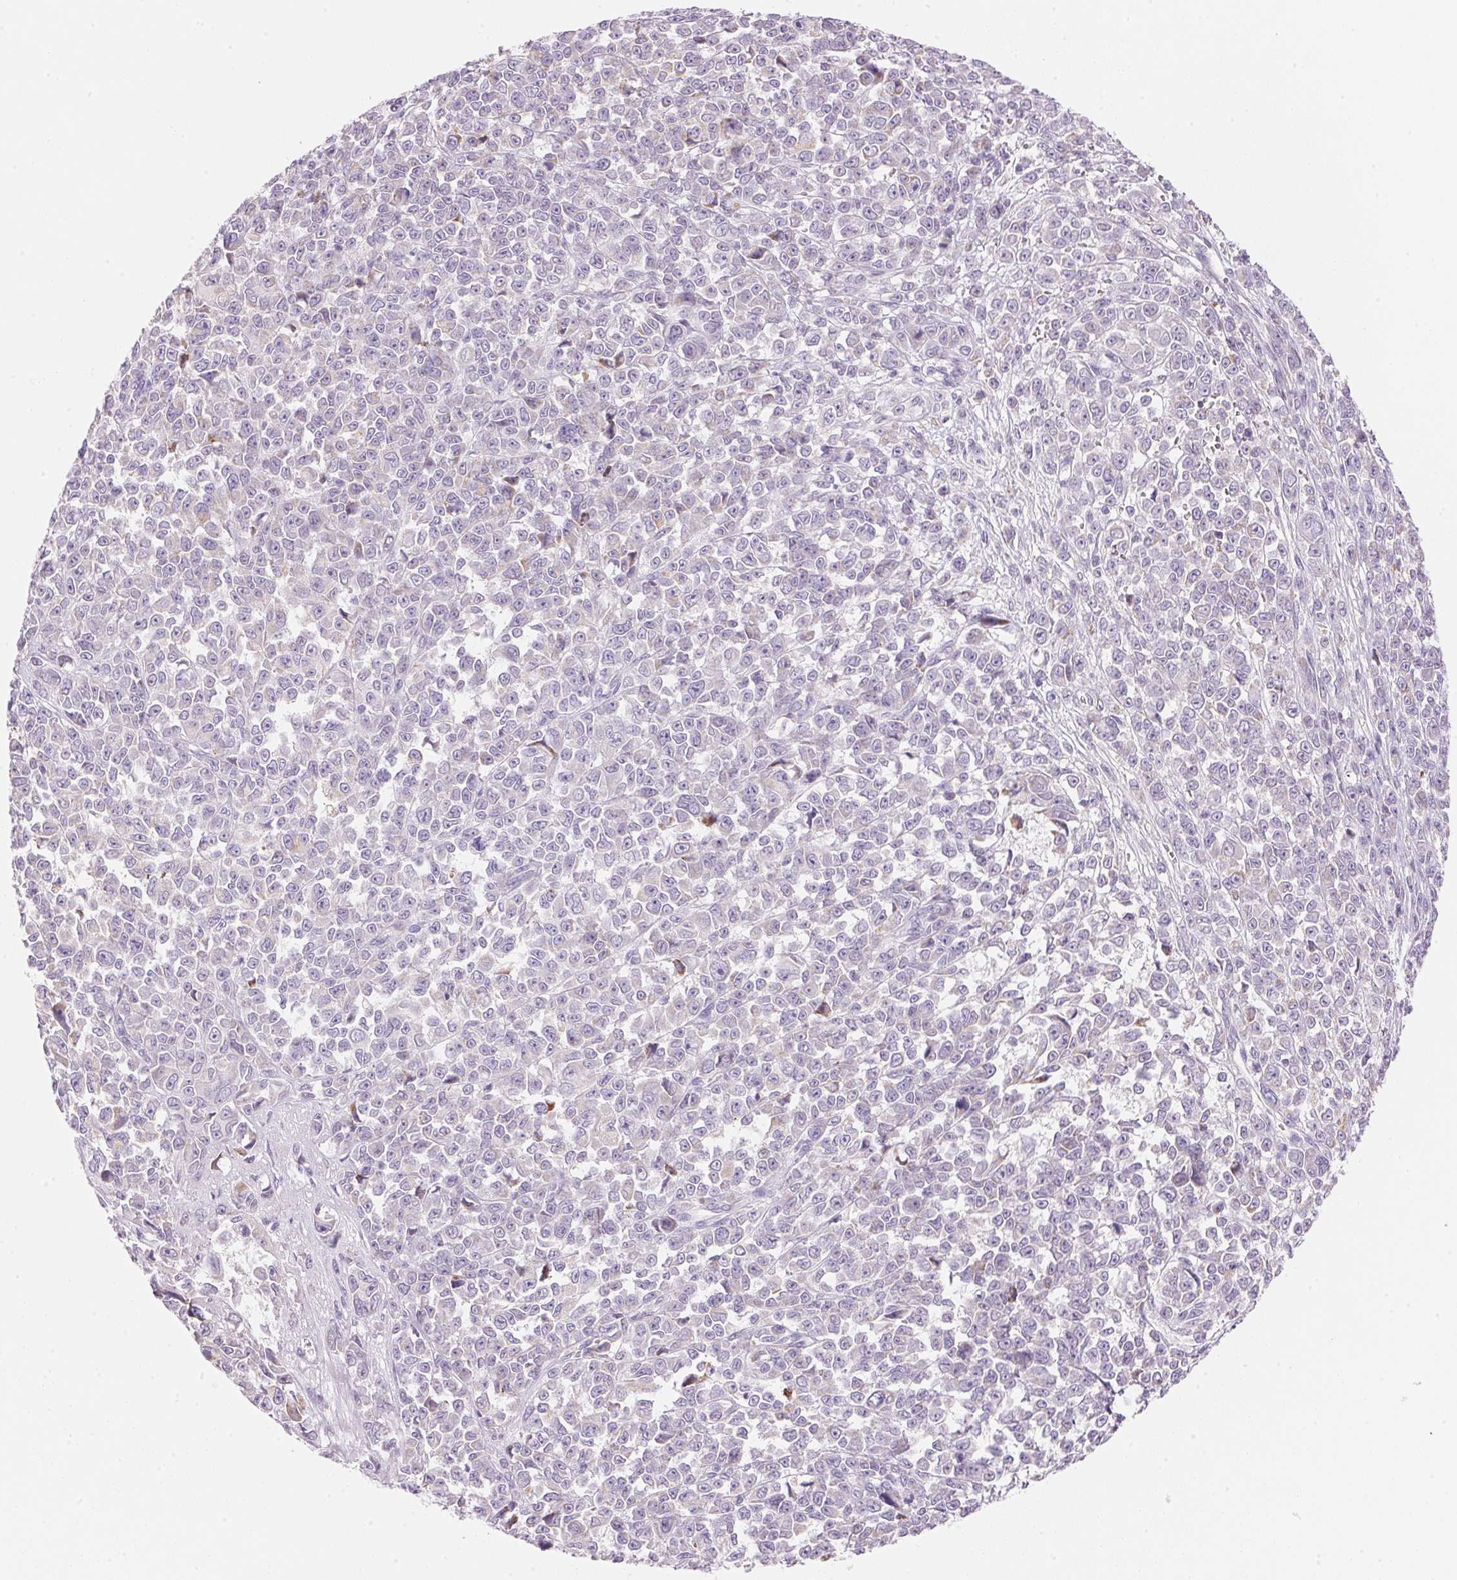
{"staining": {"intensity": "negative", "quantity": "none", "location": "none"}, "tissue": "melanoma", "cell_type": "Tumor cells", "image_type": "cancer", "snomed": [{"axis": "morphology", "description": "Malignant melanoma, NOS"}, {"axis": "topography", "description": "Skin"}], "caption": "Malignant melanoma stained for a protein using immunohistochemistry reveals no expression tumor cells.", "gene": "CYP11B1", "patient": {"sex": "female", "age": 95}}